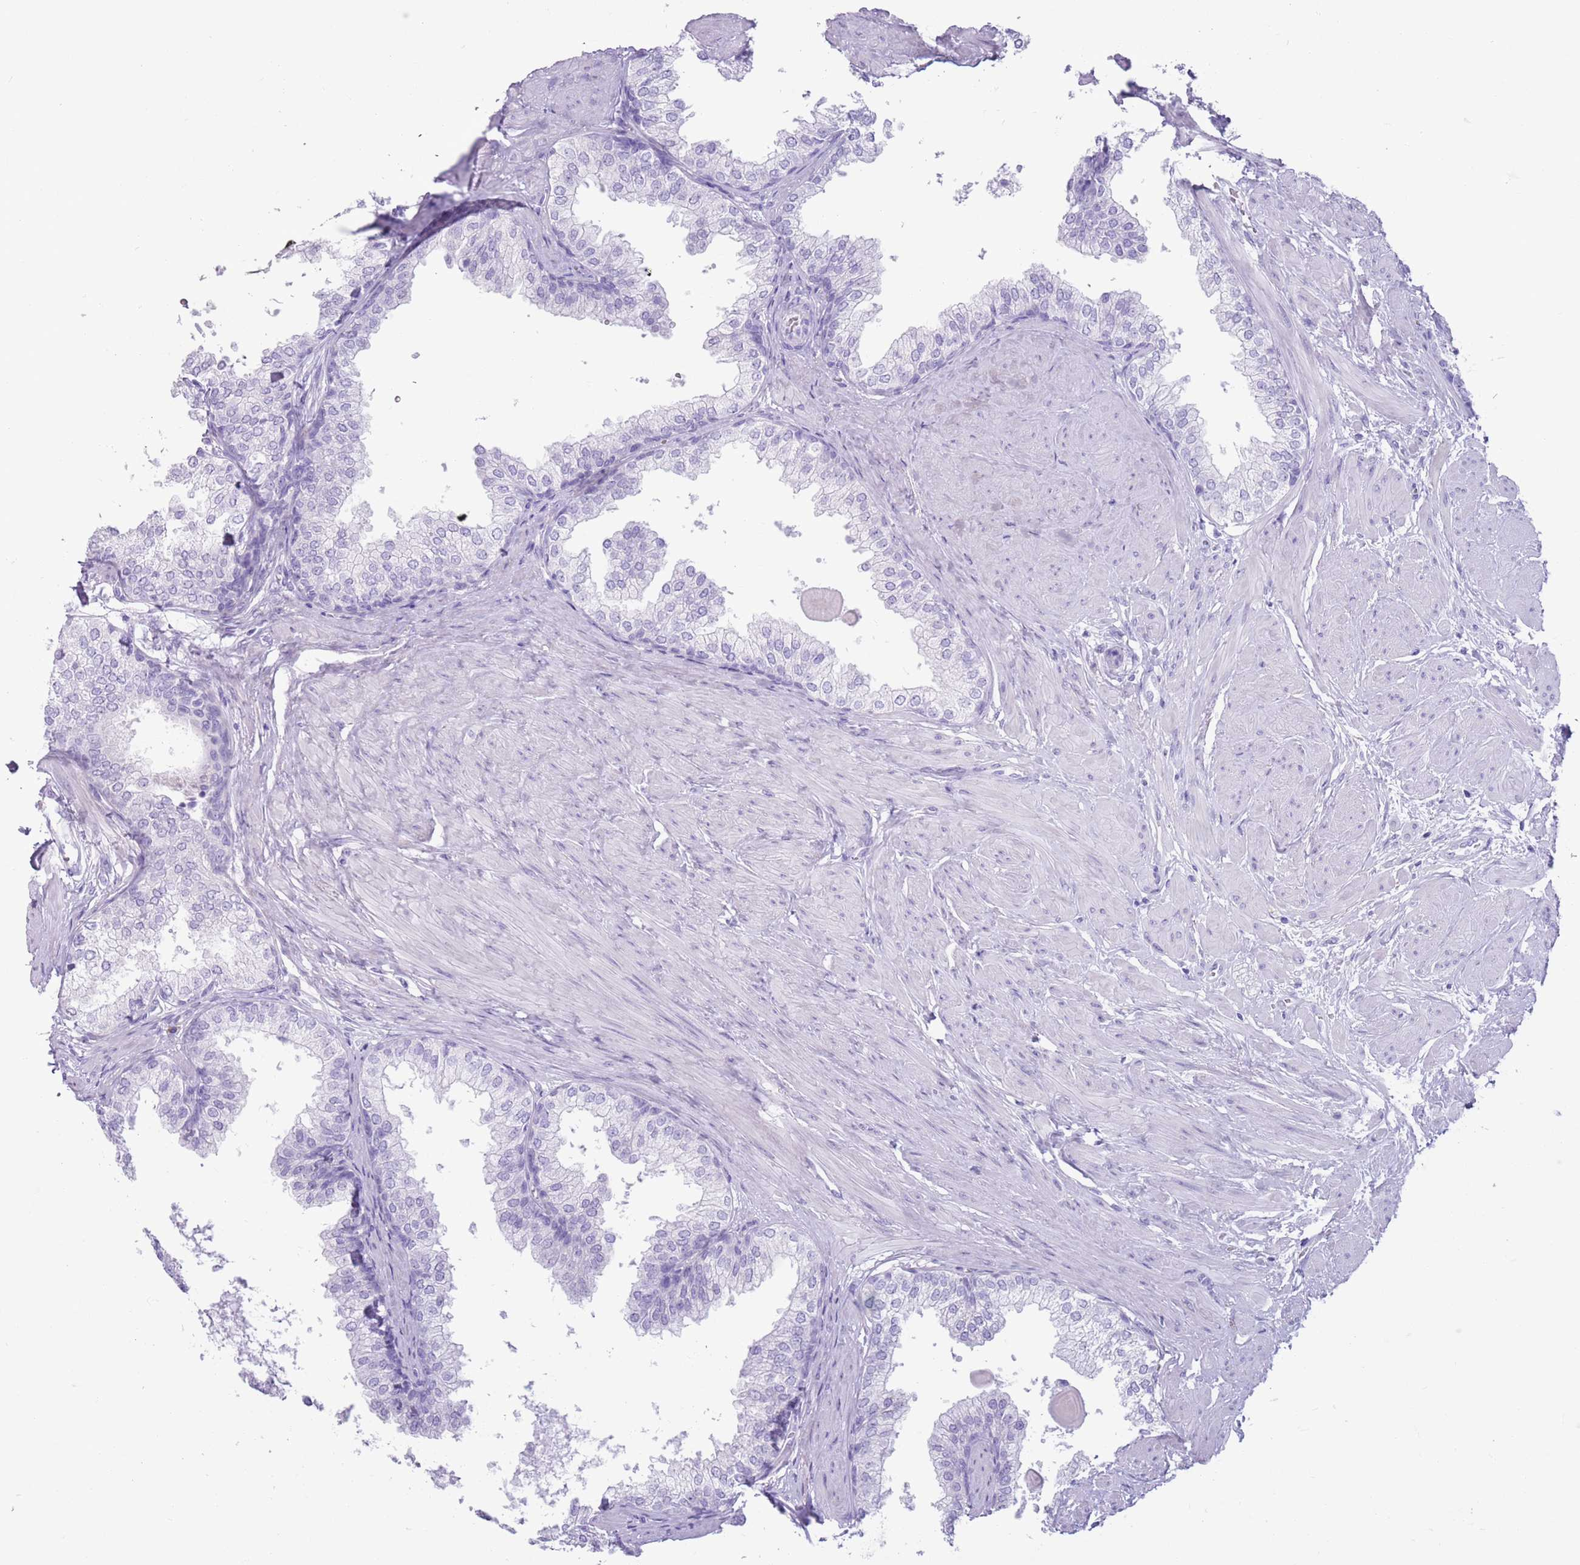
{"staining": {"intensity": "negative", "quantity": "none", "location": "none"}, "tissue": "prostate", "cell_type": "Glandular cells", "image_type": "normal", "snomed": [{"axis": "morphology", "description": "Normal tissue, NOS"}, {"axis": "topography", "description": "Prostate"}], "caption": "IHC of benign human prostate exhibits no expression in glandular cells. The staining was performed using DAB to visualize the protein expression in brown, while the nuclei were stained in blue with hematoxylin (Magnification: 20x).", "gene": "ENSG00000263020", "patient": {"sex": "male", "age": 48}}